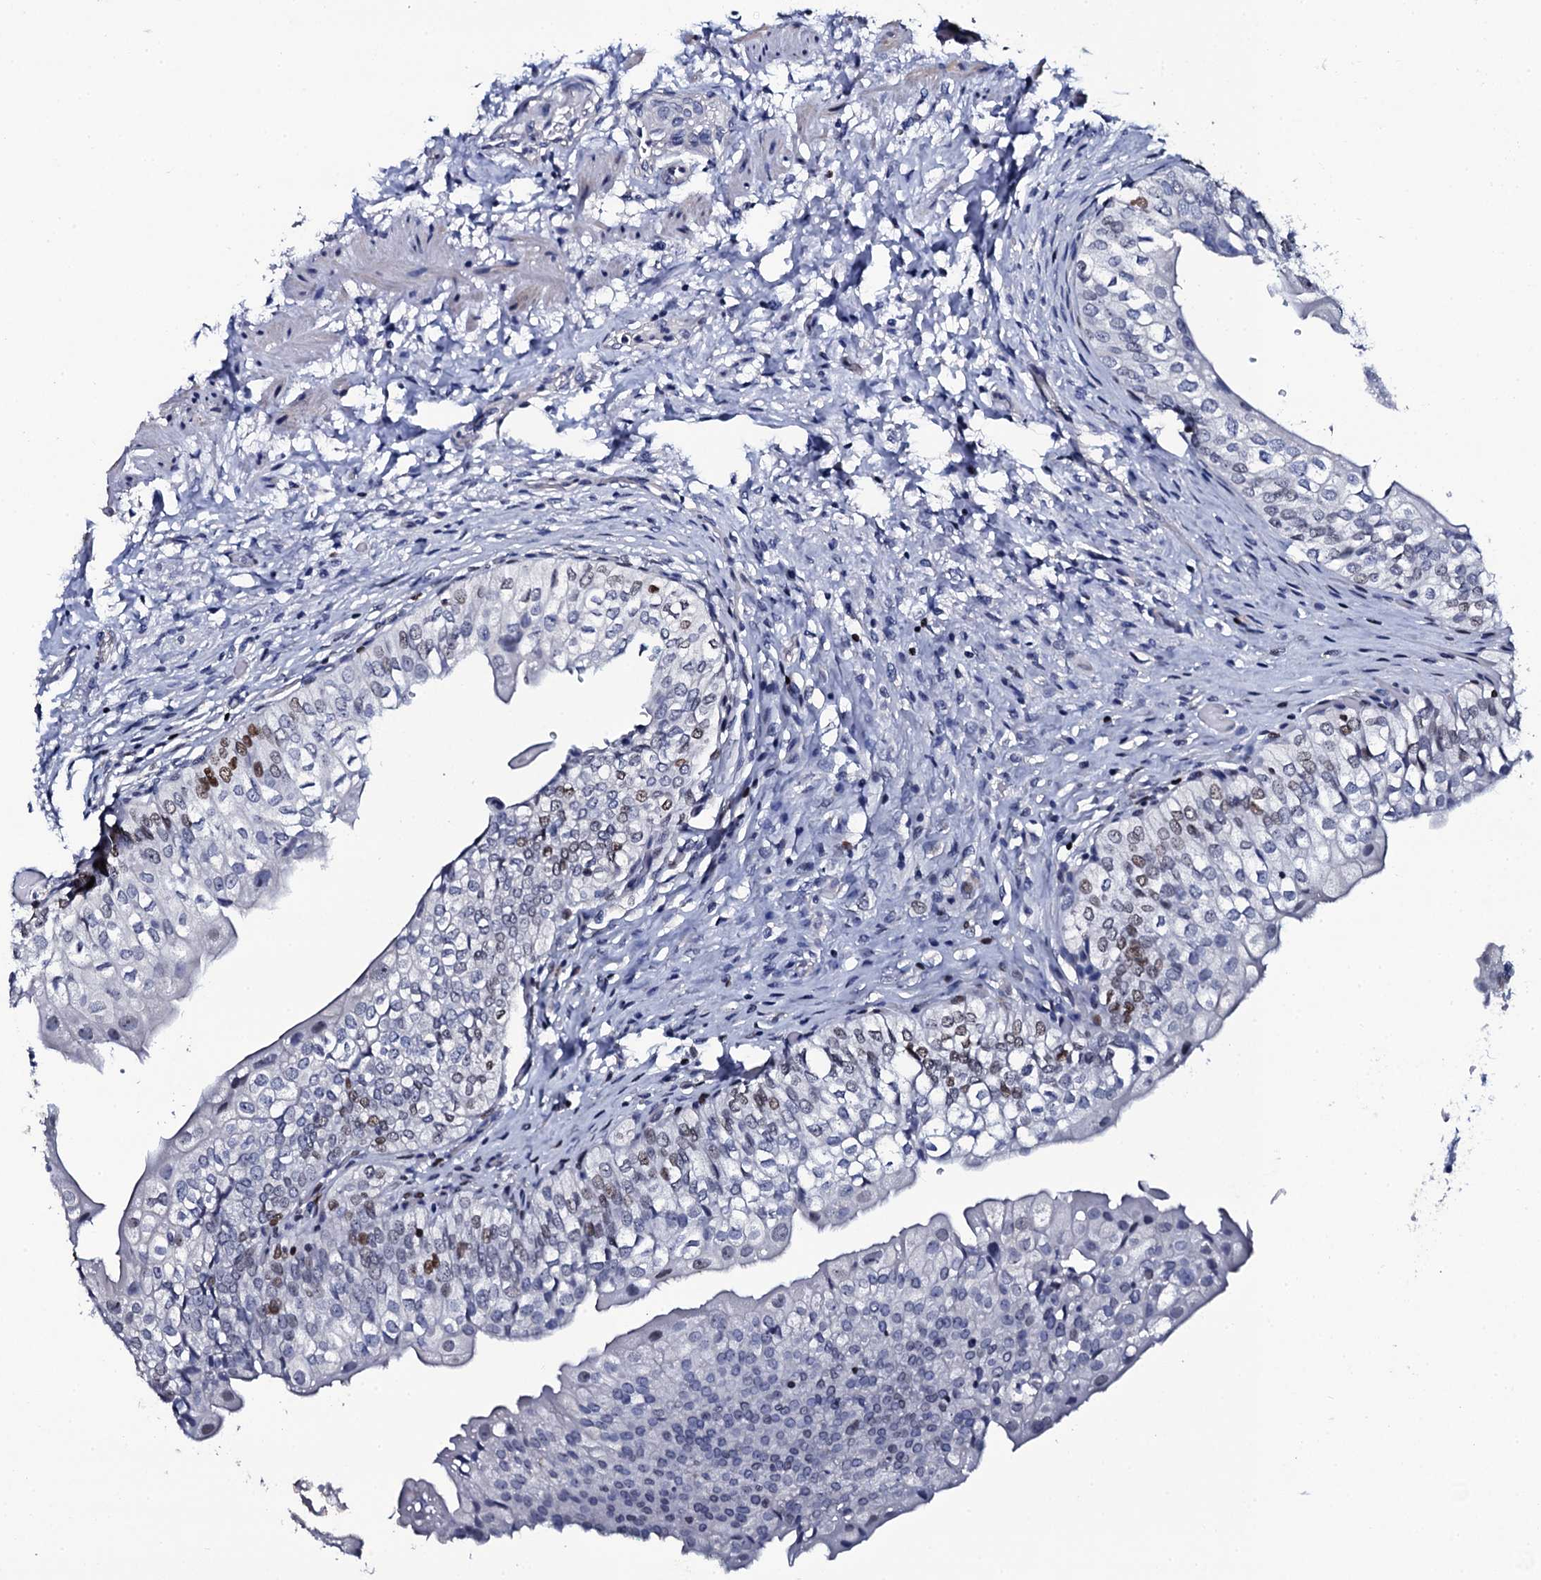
{"staining": {"intensity": "moderate", "quantity": "<25%", "location": "nuclear"}, "tissue": "urinary bladder", "cell_type": "Urothelial cells", "image_type": "normal", "snomed": [{"axis": "morphology", "description": "Normal tissue, NOS"}, {"axis": "topography", "description": "Urinary bladder"}], "caption": "This micrograph exhibits normal urinary bladder stained with IHC to label a protein in brown. The nuclear of urothelial cells show moderate positivity for the protein. Nuclei are counter-stained blue.", "gene": "NPM2", "patient": {"sex": "male", "age": 55}}